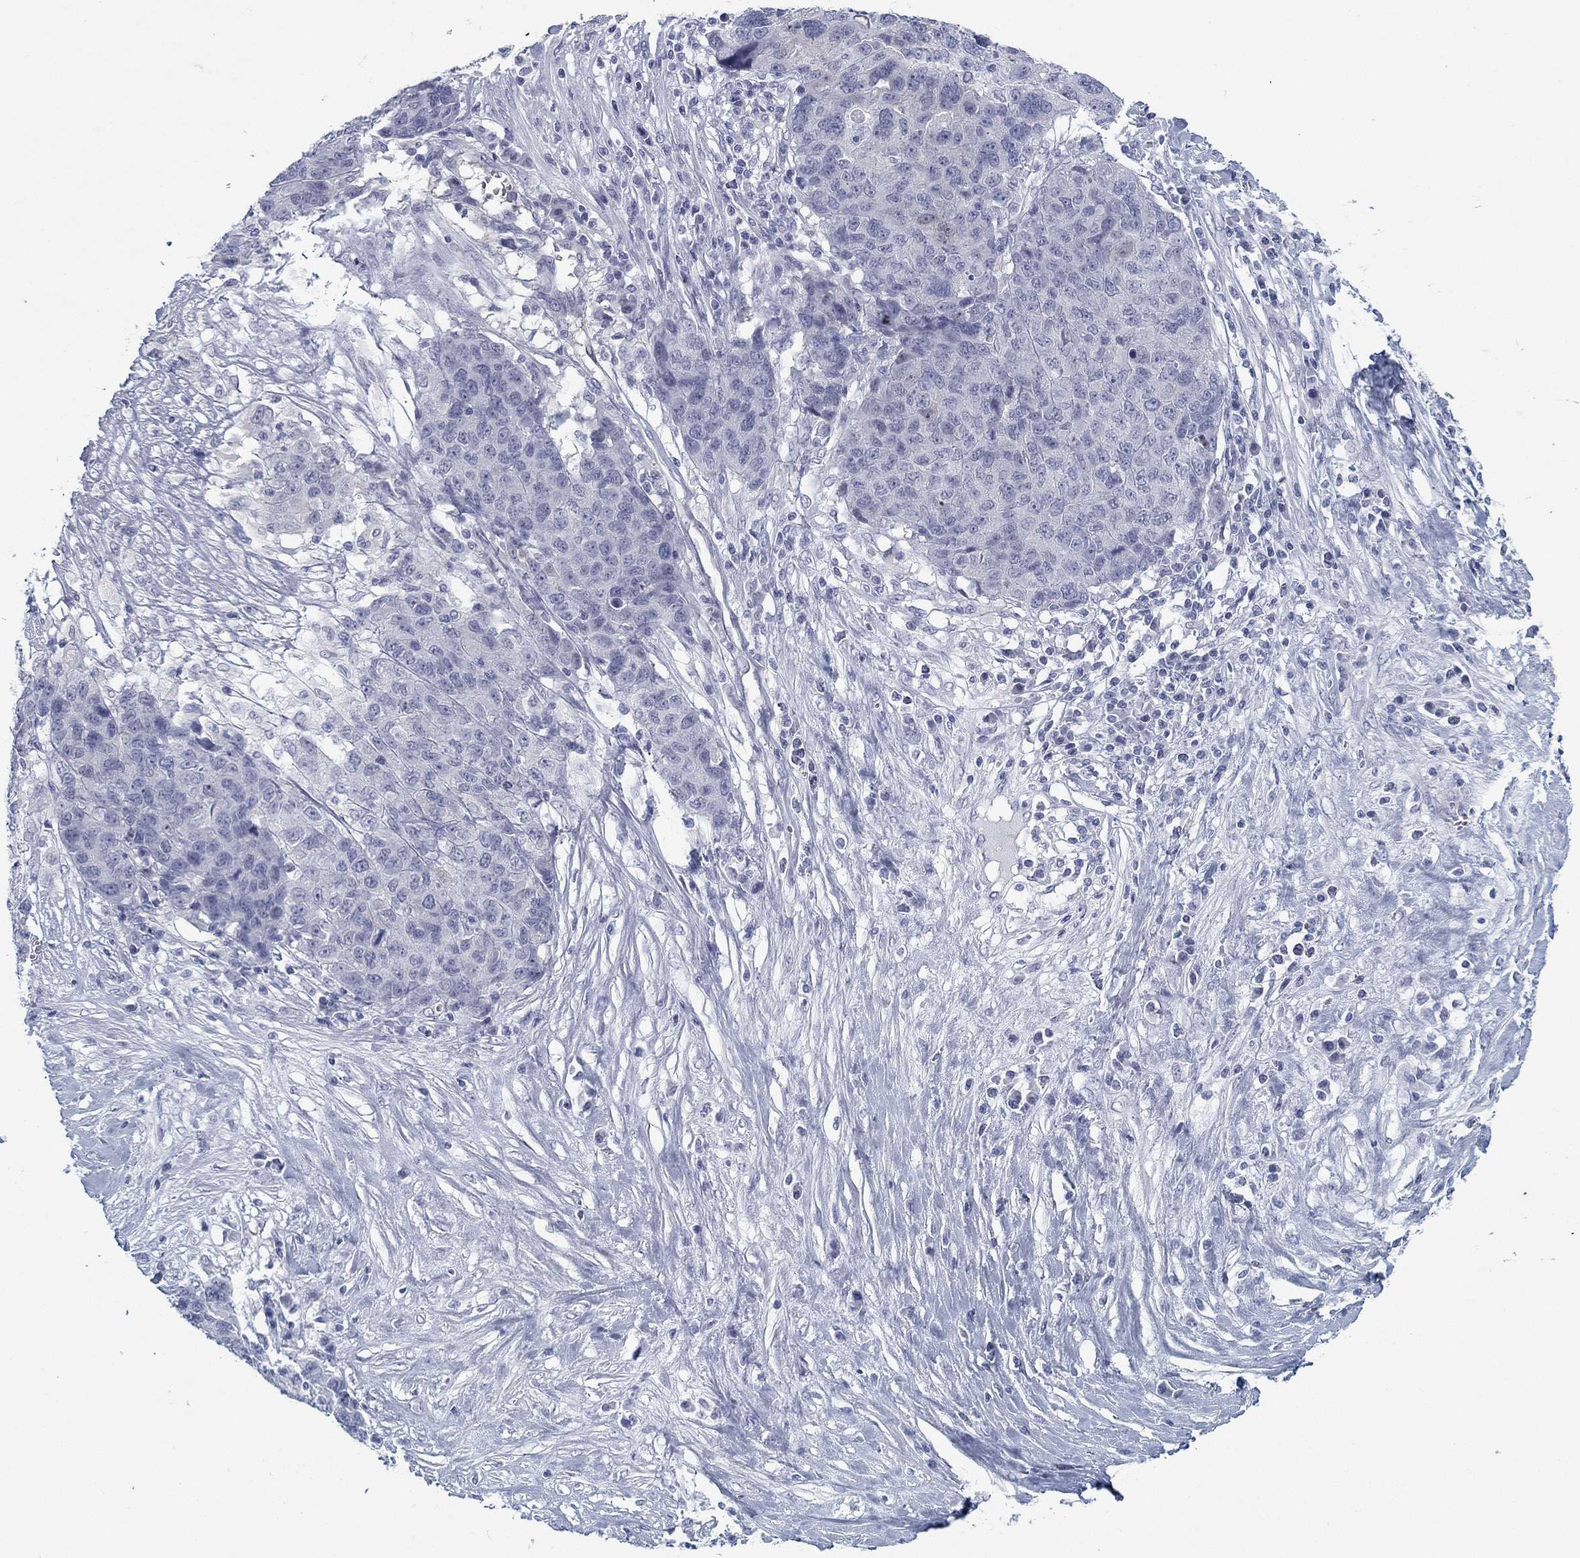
{"staining": {"intensity": "negative", "quantity": "none", "location": "none"}, "tissue": "ovarian cancer", "cell_type": "Tumor cells", "image_type": "cancer", "snomed": [{"axis": "morphology", "description": "Cystadenocarcinoma, serous, NOS"}, {"axis": "topography", "description": "Ovary"}], "caption": "IHC photomicrograph of ovarian serous cystadenocarcinoma stained for a protein (brown), which displays no positivity in tumor cells.", "gene": "DNAL1", "patient": {"sex": "female", "age": 87}}